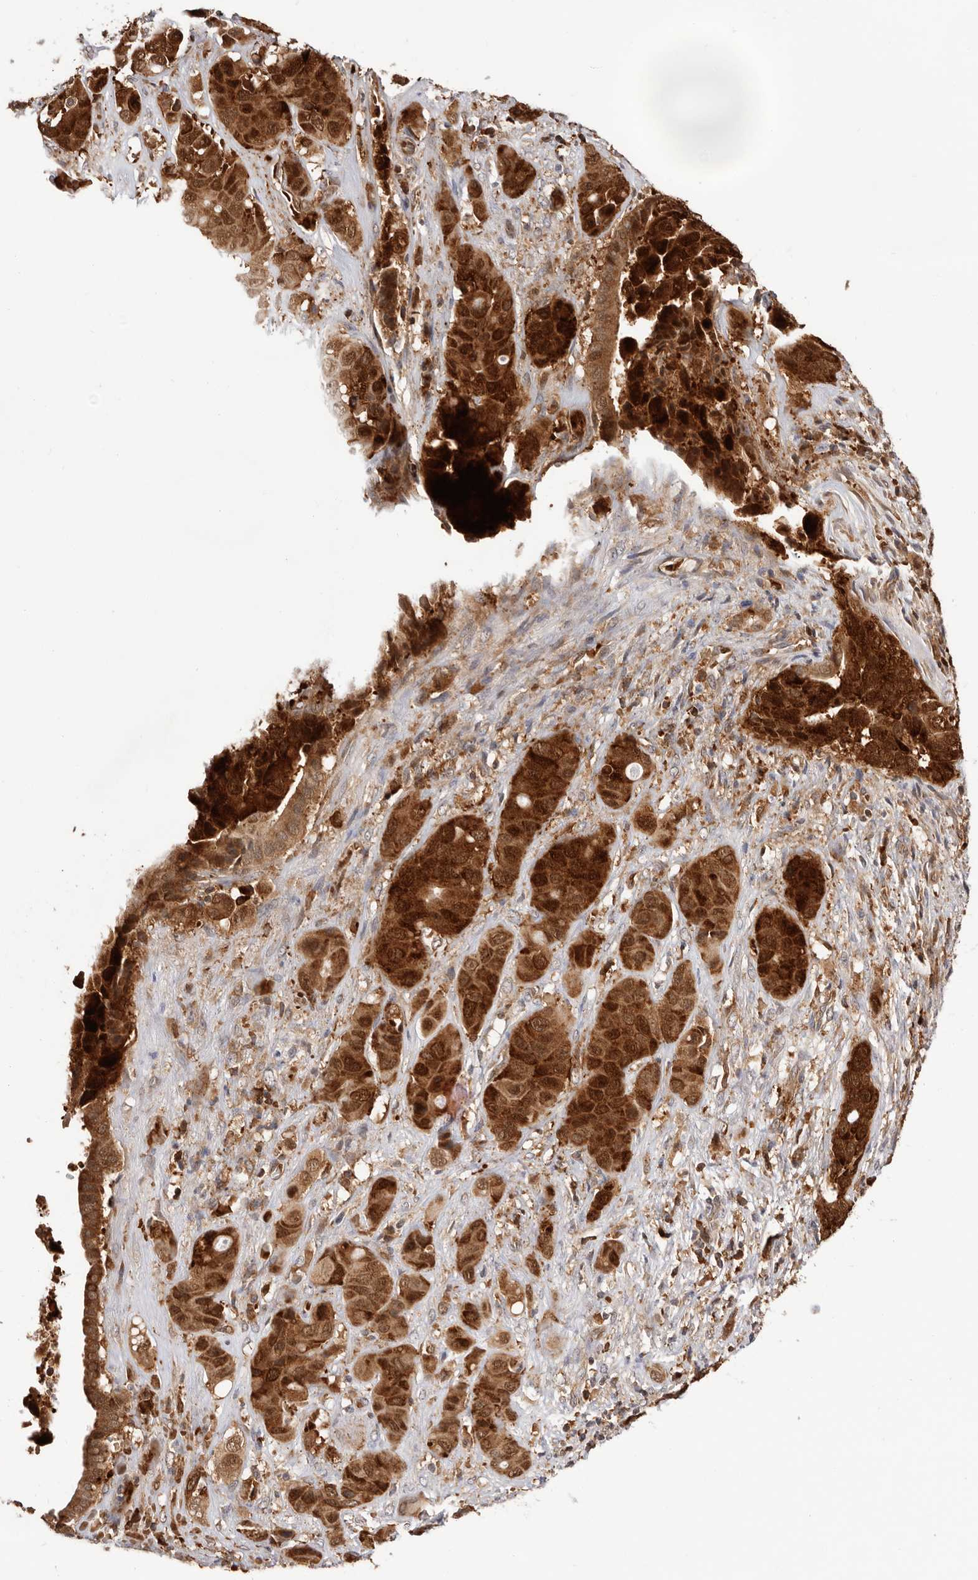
{"staining": {"intensity": "strong", "quantity": ">75%", "location": "cytoplasmic/membranous,nuclear"}, "tissue": "liver cancer", "cell_type": "Tumor cells", "image_type": "cancer", "snomed": [{"axis": "morphology", "description": "Cholangiocarcinoma"}, {"axis": "topography", "description": "Liver"}], "caption": "High-magnification brightfield microscopy of liver cancer (cholangiocarcinoma) stained with DAB (brown) and counterstained with hematoxylin (blue). tumor cells exhibit strong cytoplasmic/membranous and nuclear staining is identified in approximately>75% of cells.", "gene": "RNF213", "patient": {"sex": "female", "age": 52}}